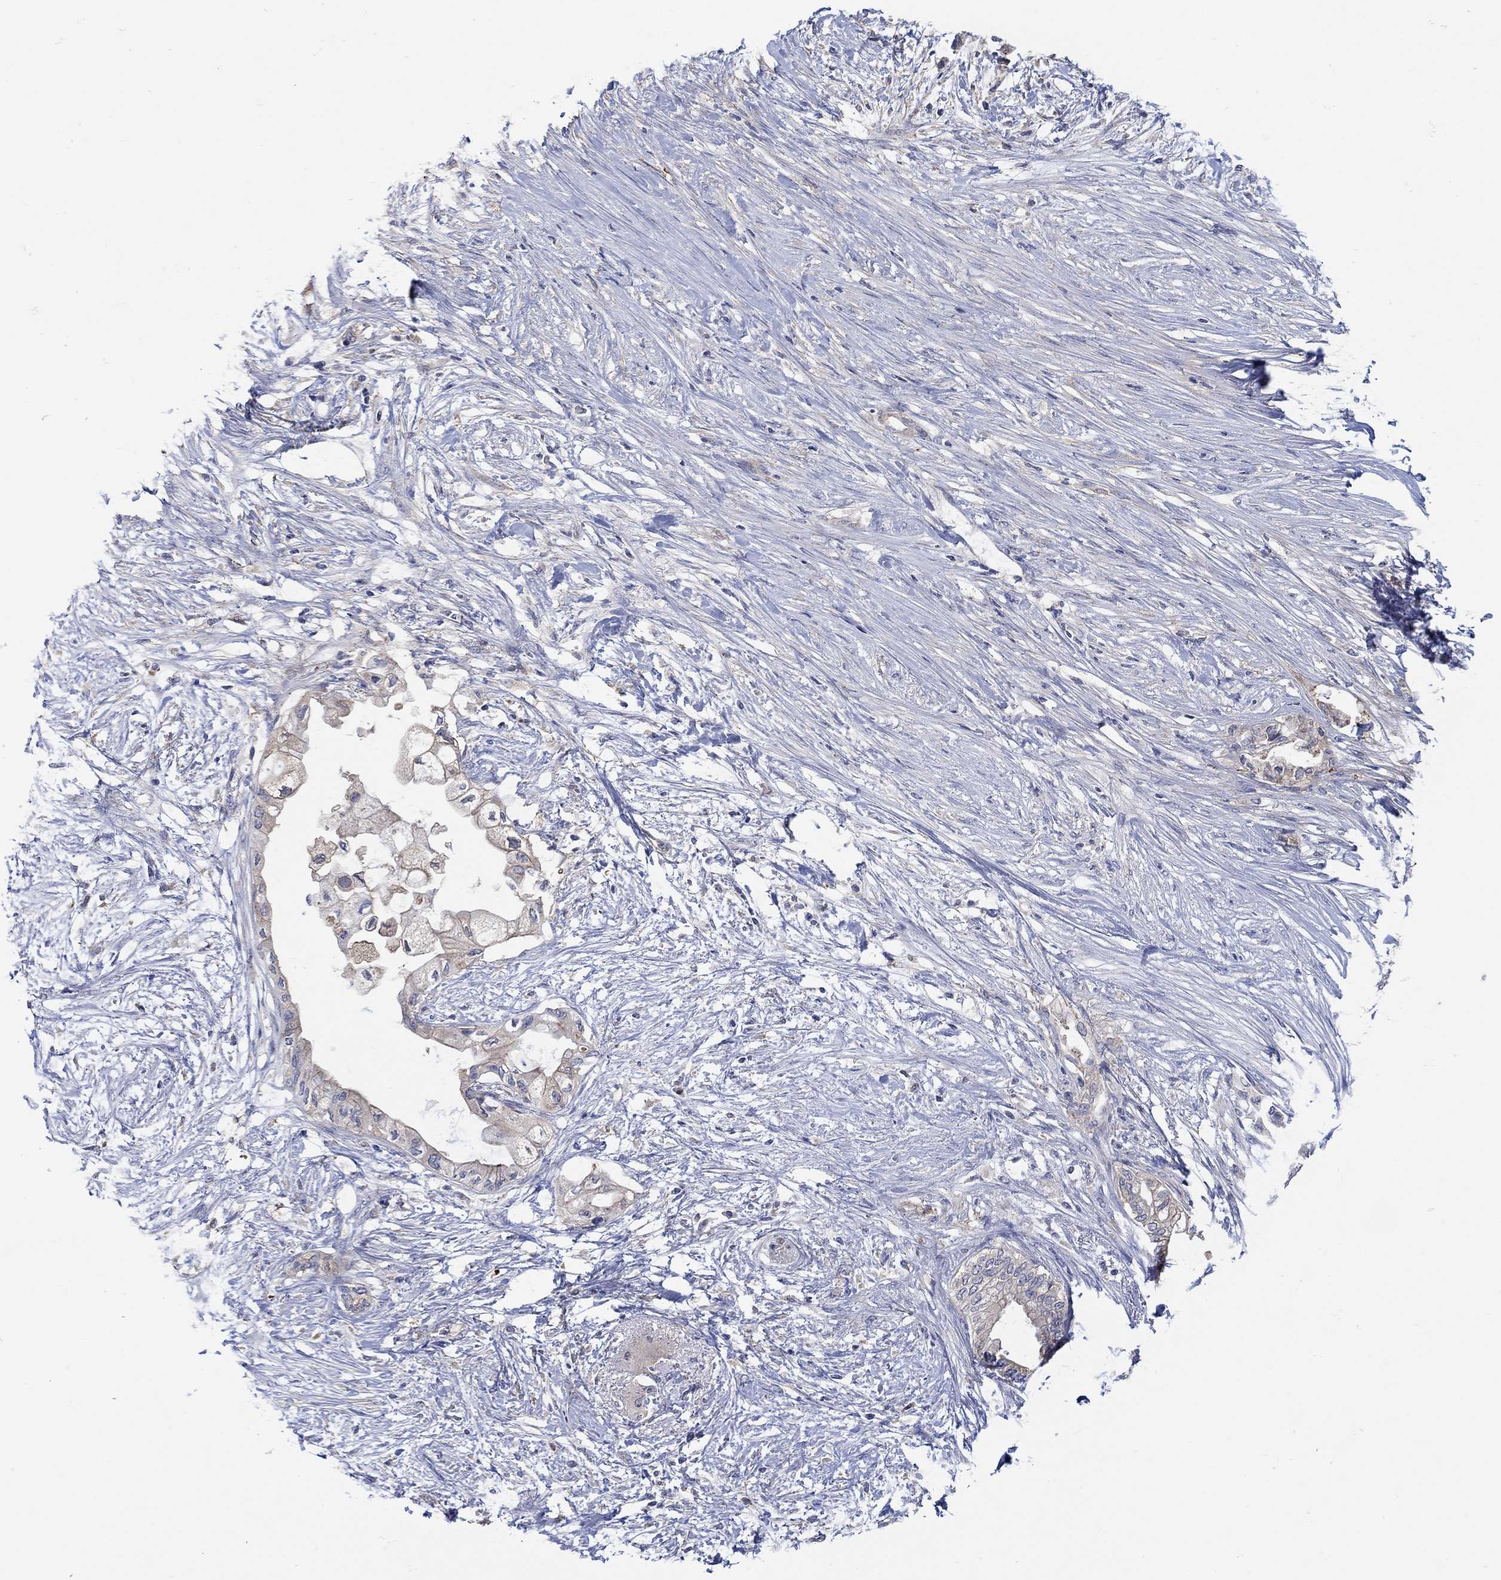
{"staining": {"intensity": "negative", "quantity": "none", "location": "none"}, "tissue": "pancreatic cancer", "cell_type": "Tumor cells", "image_type": "cancer", "snomed": [{"axis": "morphology", "description": "Normal tissue, NOS"}, {"axis": "morphology", "description": "Adenocarcinoma, NOS"}, {"axis": "topography", "description": "Pancreas"}, {"axis": "topography", "description": "Duodenum"}], "caption": "Tumor cells are negative for brown protein staining in adenocarcinoma (pancreatic). (DAB (3,3'-diaminobenzidine) immunohistochemistry with hematoxylin counter stain).", "gene": "TEKT3", "patient": {"sex": "female", "age": 60}}